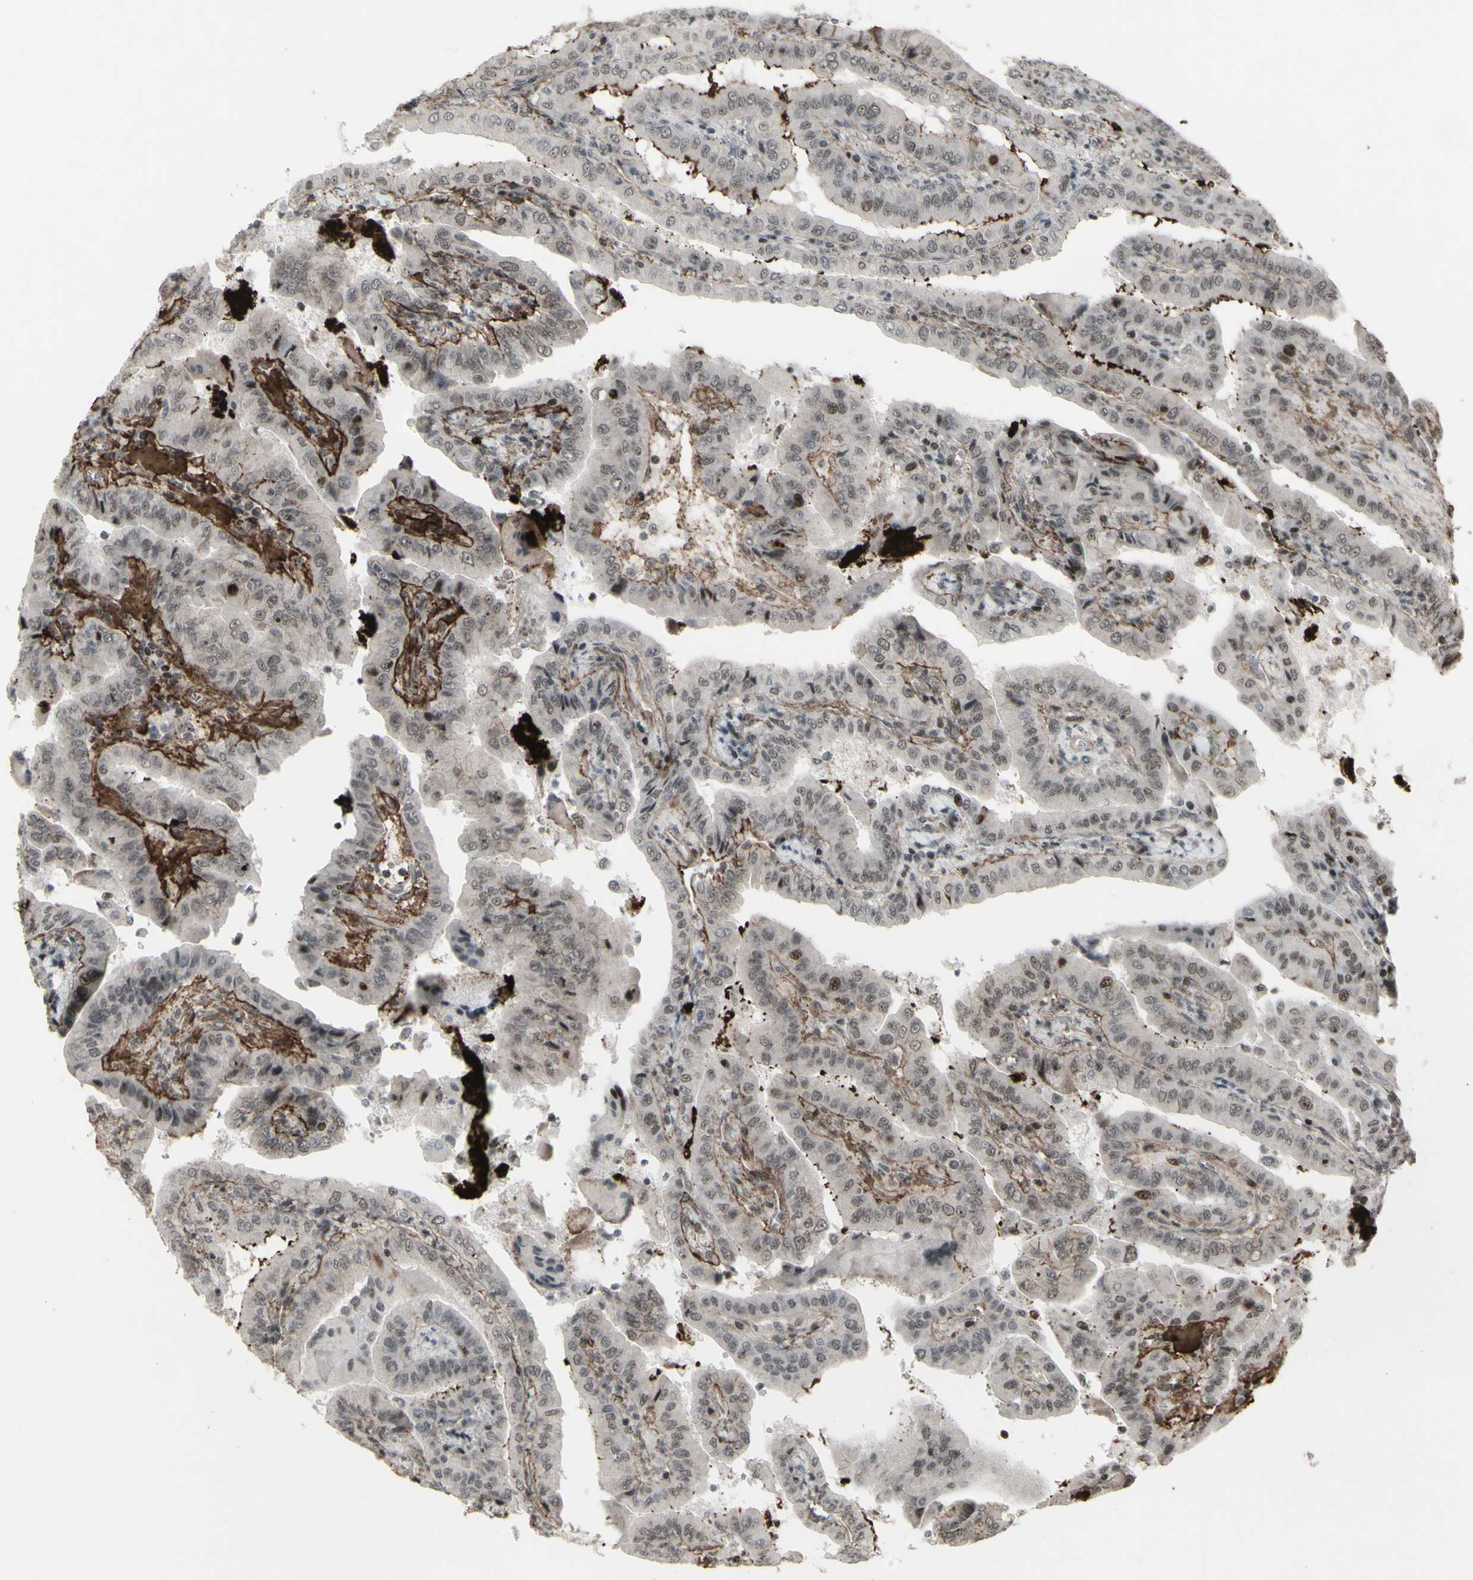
{"staining": {"intensity": "weak", "quantity": "<25%", "location": "nuclear"}, "tissue": "thyroid cancer", "cell_type": "Tumor cells", "image_type": "cancer", "snomed": [{"axis": "morphology", "description": "Papillary adenocarcinoma, NOS"}, {"axis": "topography", "description": "Thyroid gland"}], "caption": "Human papillary adenocarcinoma (thyroid) stained for a protein using immunohistochemistry (IHC) shows no staining in tumor cells.", "gene": "SUPT6H", "patient": {"sex": "male", "age": 33}}